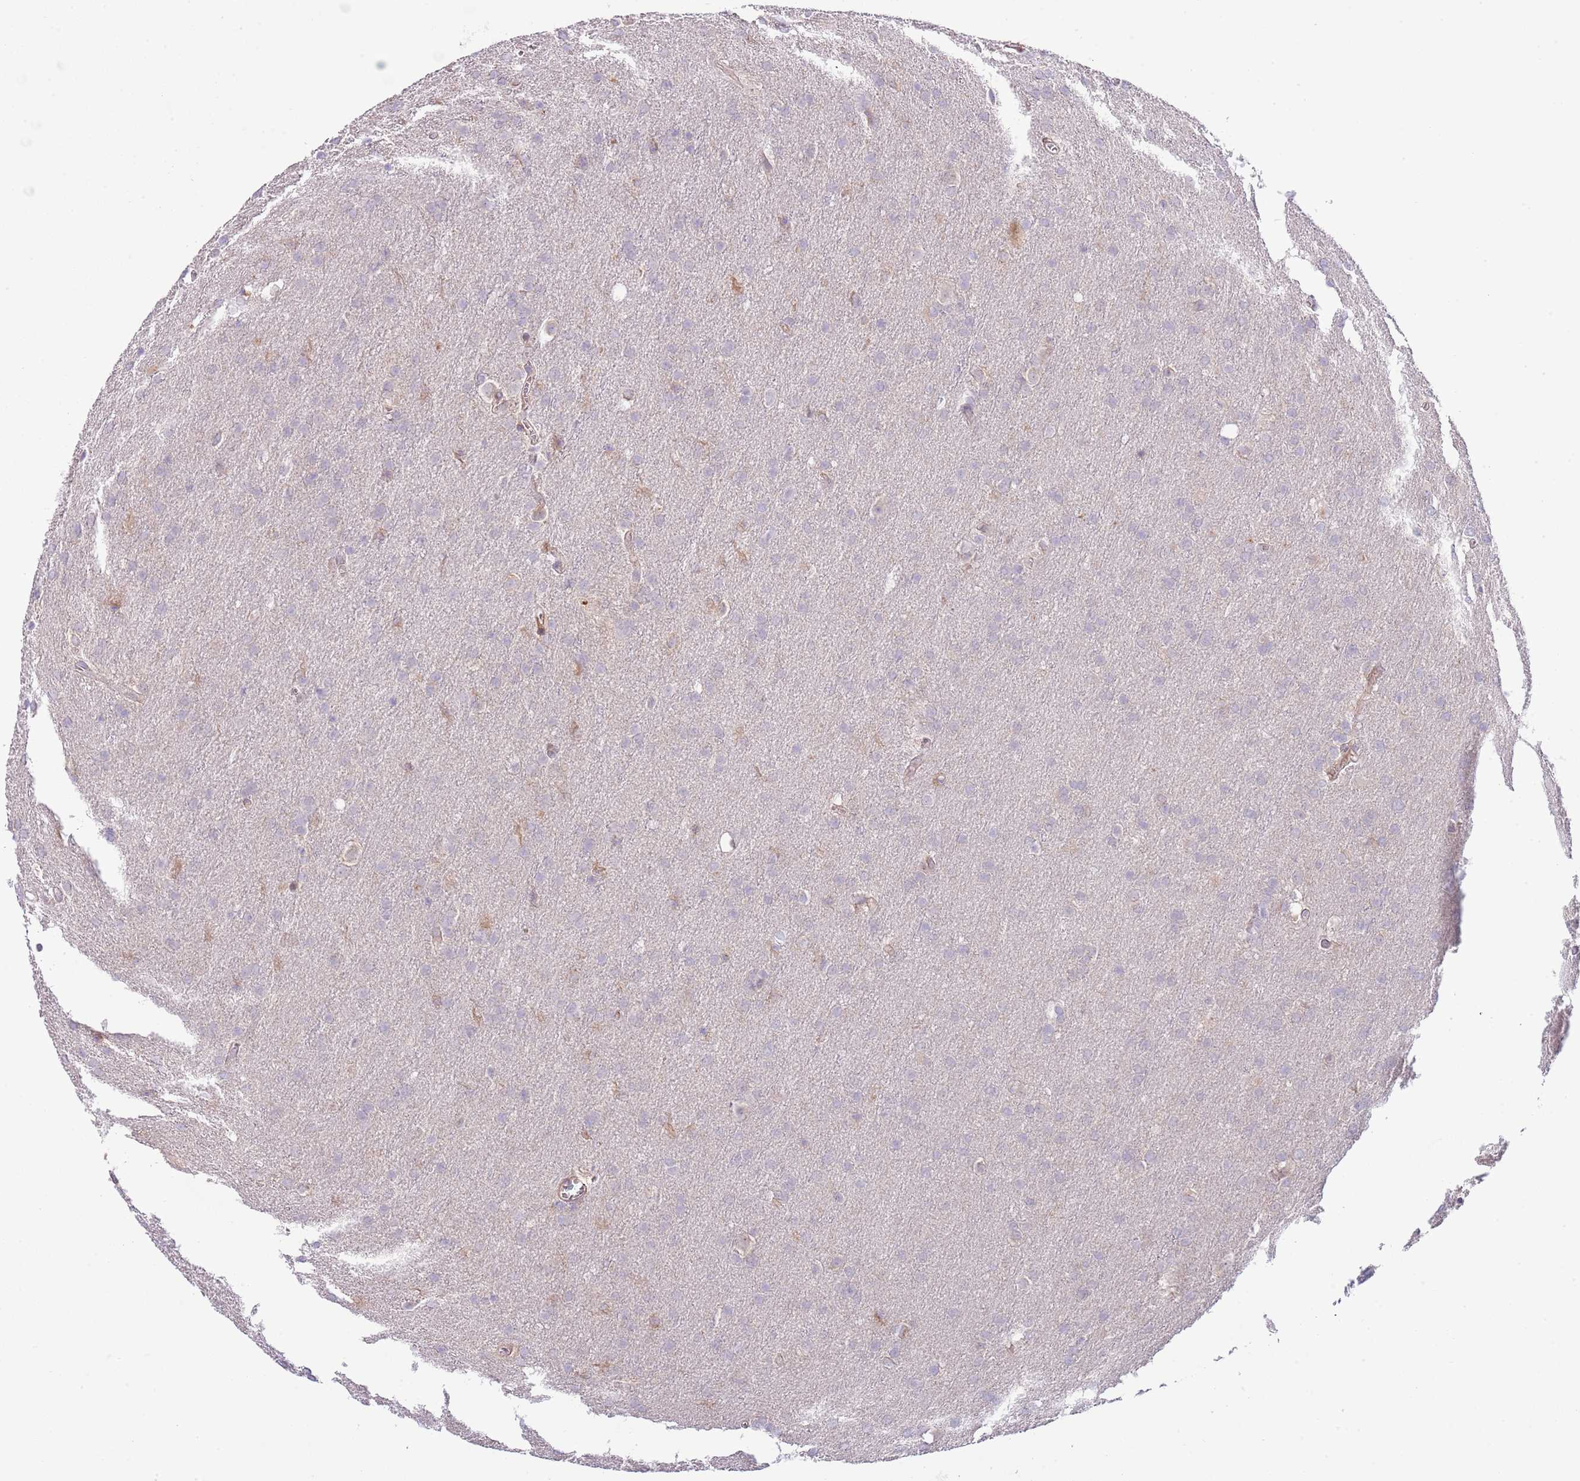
{"staining": {"intensity": "negative", "quantity": "none", "location": "none"}, "tissue": "glioma", "cell_type": "Tumor cells", "image_type": "cancer", "snomed": [{"axis": "morphology", "description": "Glioma, malignant, Low grade"}, {"axis": "topography", "description": "Brain"}], "caption": "This is an immunohistochemistry image of human malignant glioma (low-grade). There is no positivity in tumor cells.", "gene": "ABHD17C", "patient": {"sex": "female", "age": 32}}